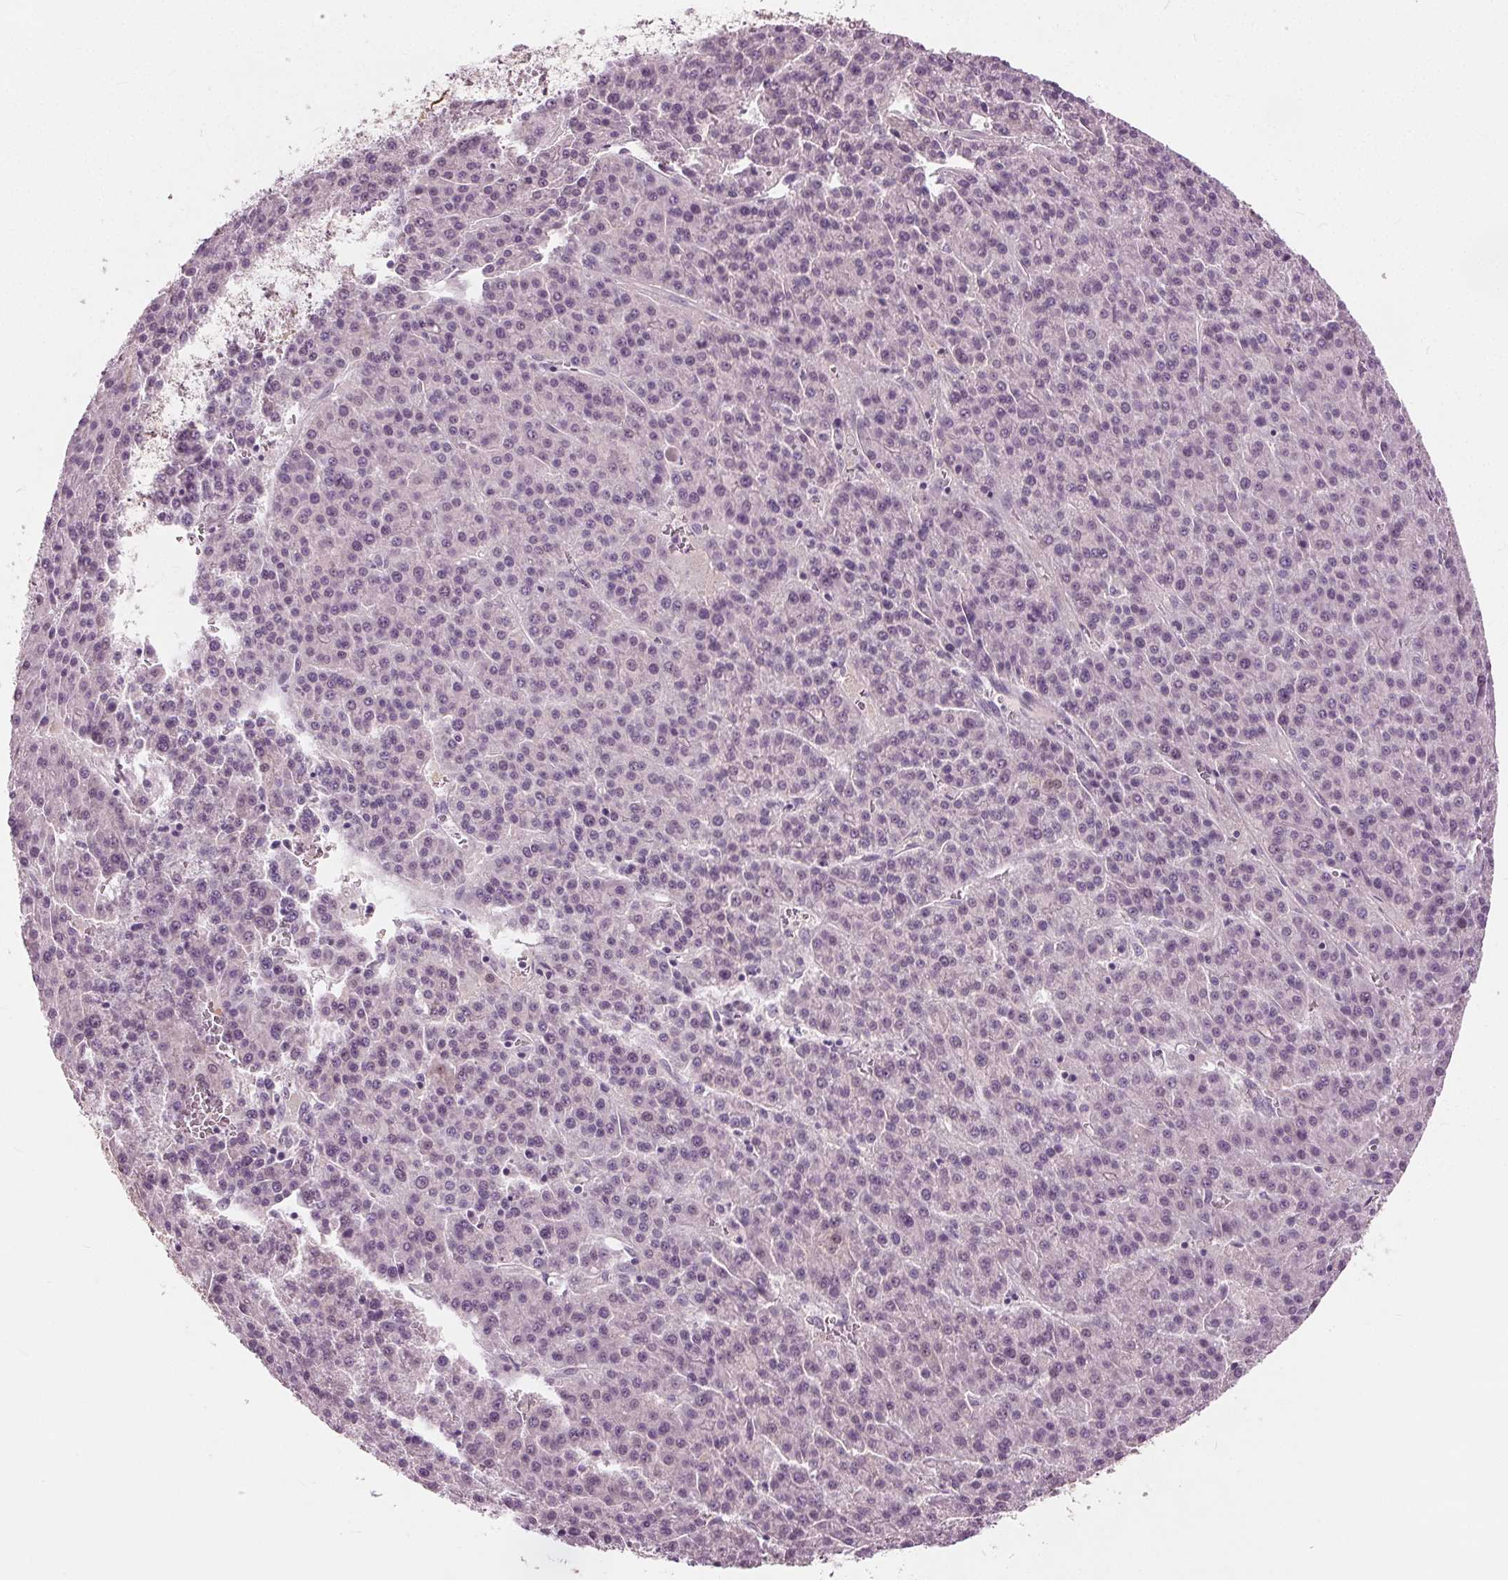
{"staining": {"intensity": "negative", "quantity": "none", "location": "none"}, "tissue": "liver cancer", "cell_type": "Tumor cells", "image_type": "cancer", "snomed": [{"axis": "morphology", "description": "Carcinoma, Hepatocellular, NOS"}, {"axis": "topography", "description": "Liver"}], "caption": "DAB (3,3'-diaminobenzidine) immunohistochemical staining of liver cancer displays no significant expression in tumor cells. (Brightfield microscopy of DAB (3,3'-diaminobenzidine) immunohistochemistry at high magnification).", "gene": "TKFC", "patient": {"sex": "female", "age": 58}}